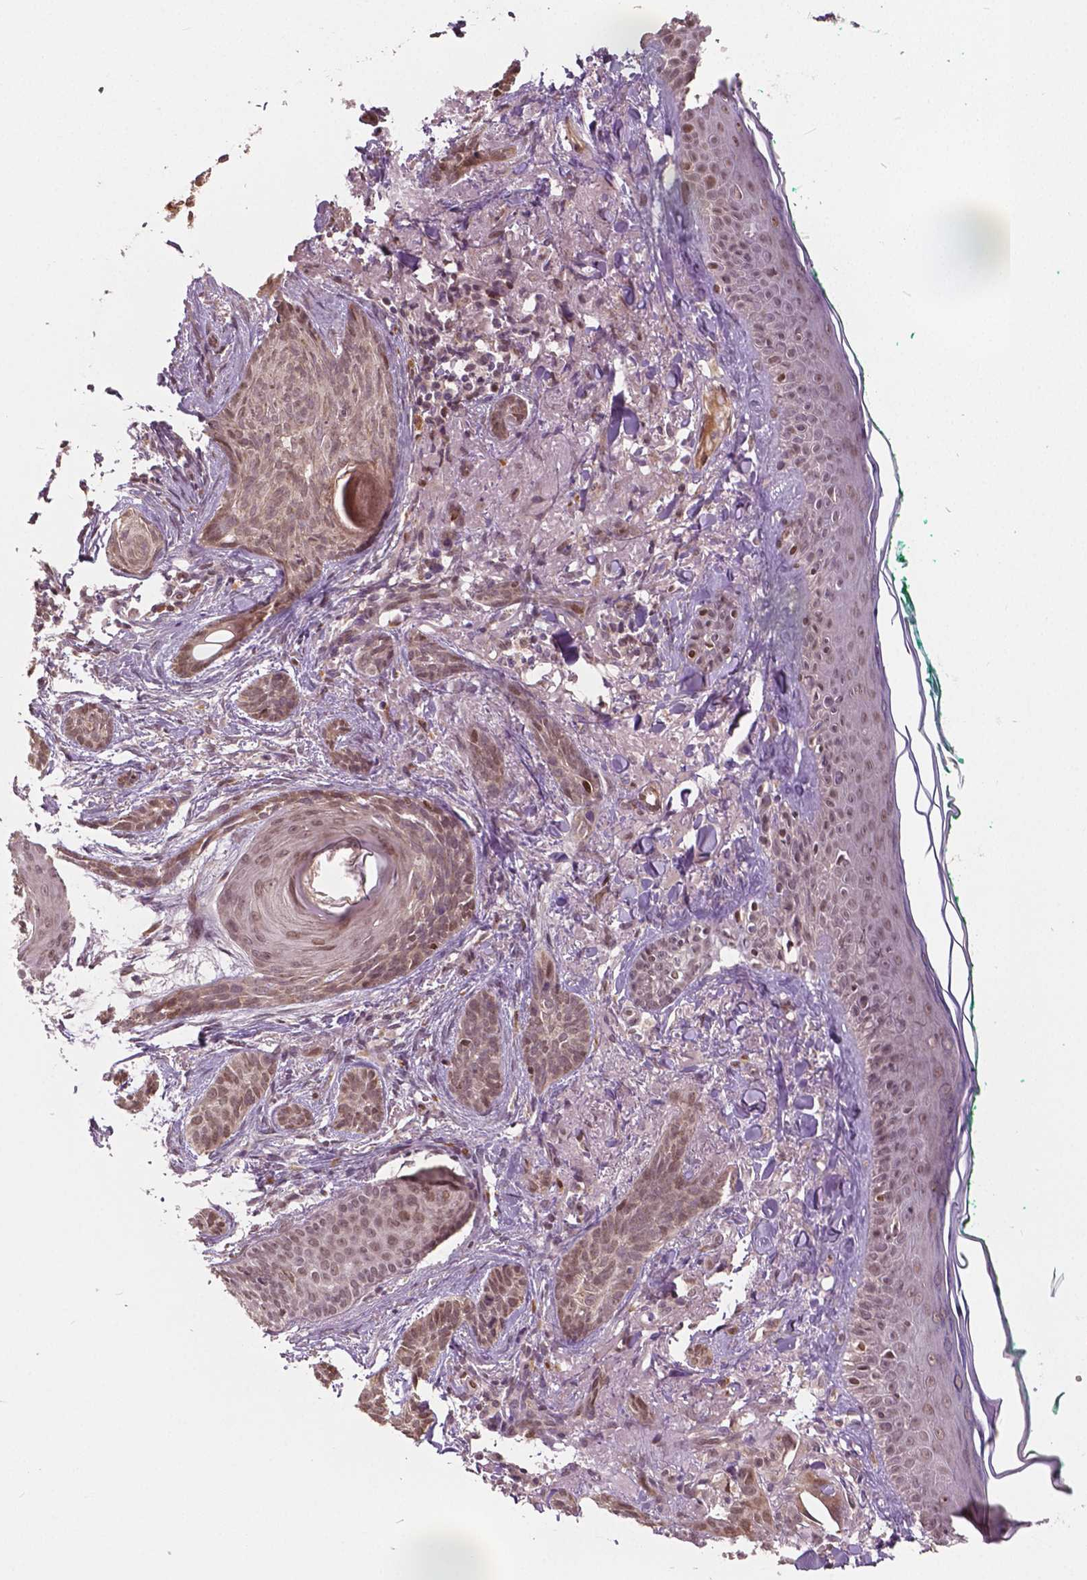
{"staining": {"intensity": "weak", "quantity": ">75%", "location": "nuclear"}, "tissue": "skin cancer", "cell_type": "Tumor cells", "image_type": "cancer", "snomed": [{"axis": "morphology", "description": "Basal cell carcinoma"}, {"axis": "topography", "description": "Skin"}], "caption": "Immunohistochemistry (IHC) image of neoplastic tissue: skin cancer stained using immunohistochemistry (IHC) demonstrates low levels of weak protein expression localized specifically in the nuclear of tumor cells, appearing as a nuclear brown color.", "gene": "HMBOX1", "patient": {"sex": "female", "age": 78}}